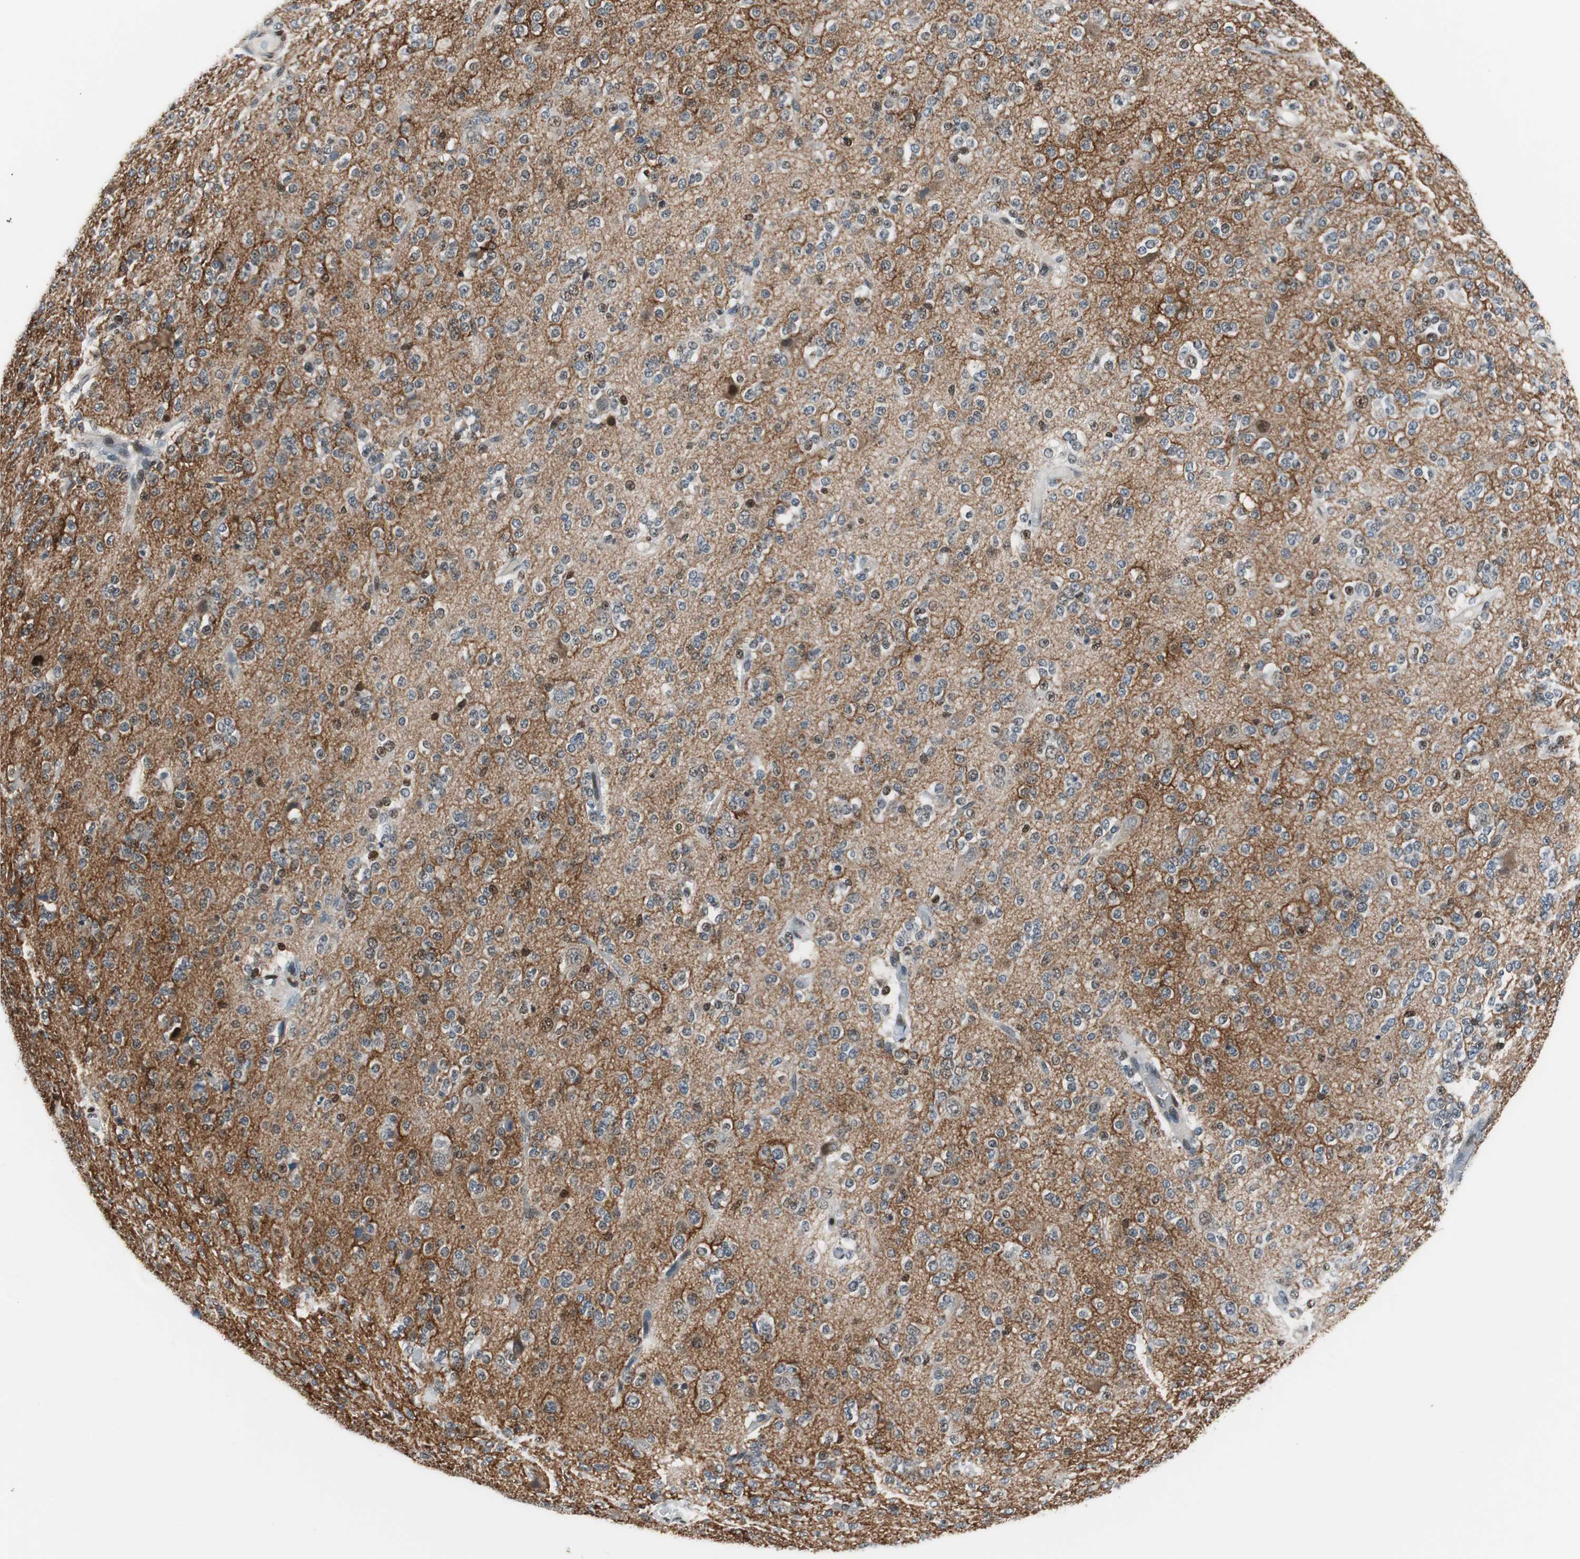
{"staining": {"intensity": "moderate", "quantity": ">75%", "location": "cytoplasmic/membranous"}, "tissue": "glioma", "cell_type": "Tumor cells", "image_type": "cancer", "snomed": [{"axis": "morphology", "description": "Glioma, malignant, Low grade"}, {"axis": "topography", "description": "Brain"}], "caption": "Glioma stained with IHC shows moderate cytoplasmic/membranous positivity in approximately >75% of tumor cells.", "gene": "MAFB", "patient": {"sex": "male", "age": 38}}